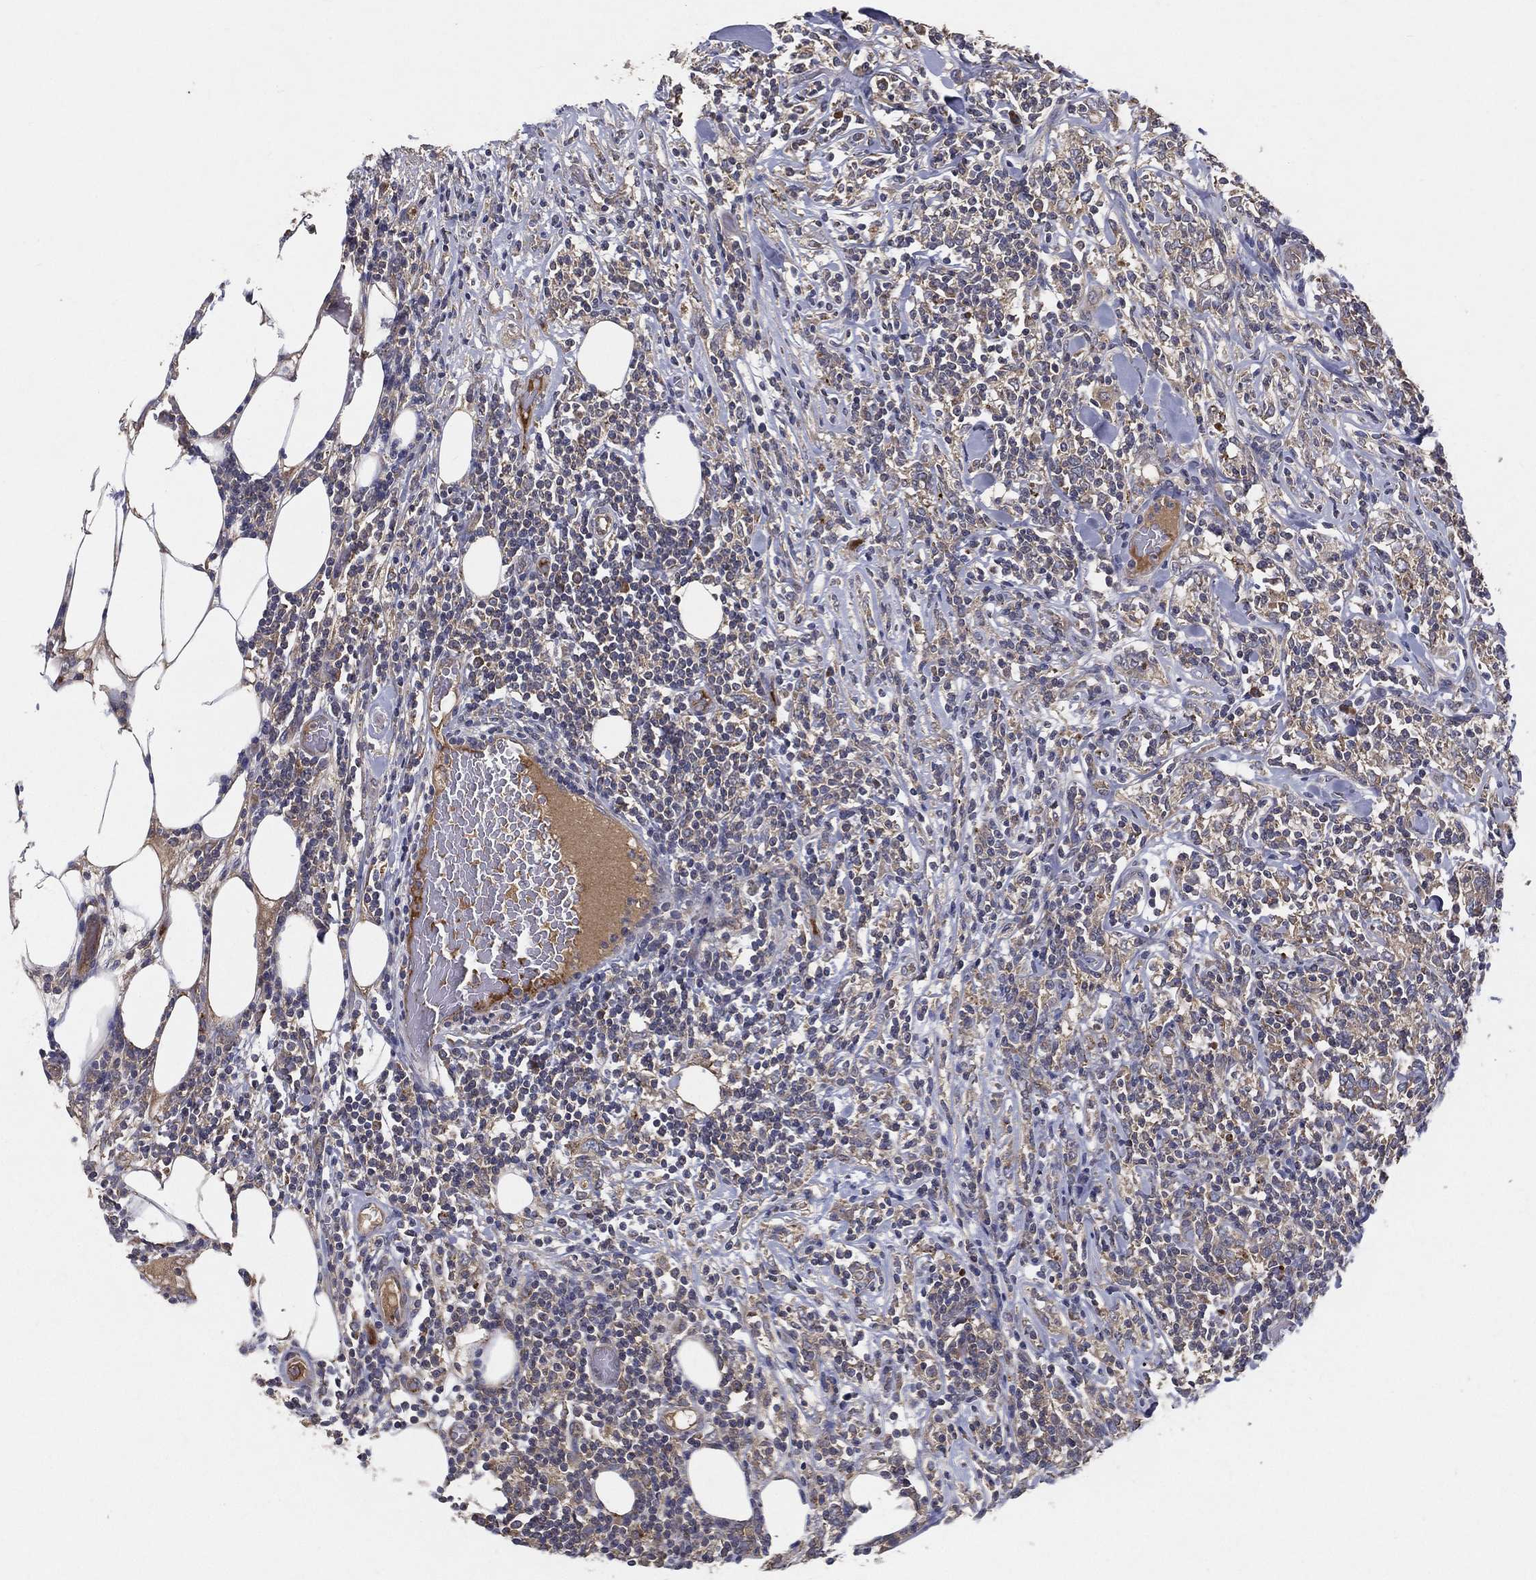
{"staining": {"intensity": "negative", "quantity": "none", "location": "none"}, "tissue": "lymphoma", "cell_type": "Tumor cells", "image_type": "cancer", "snomed": [{"axis": "morphology", "description": "Malignant lymphoma, non-Hodgkin's type, High grade"}, {"axis": "topography", "description": "Lymph node"}], "caption": "Human high-grade malignant lymphoma, non-Hodgkin's type stained for a protein using immunohistochemistry shows no positivity in tumor cells.", "gene": "MT-ND1", "patient": {"sex": "female", "age": 84}}